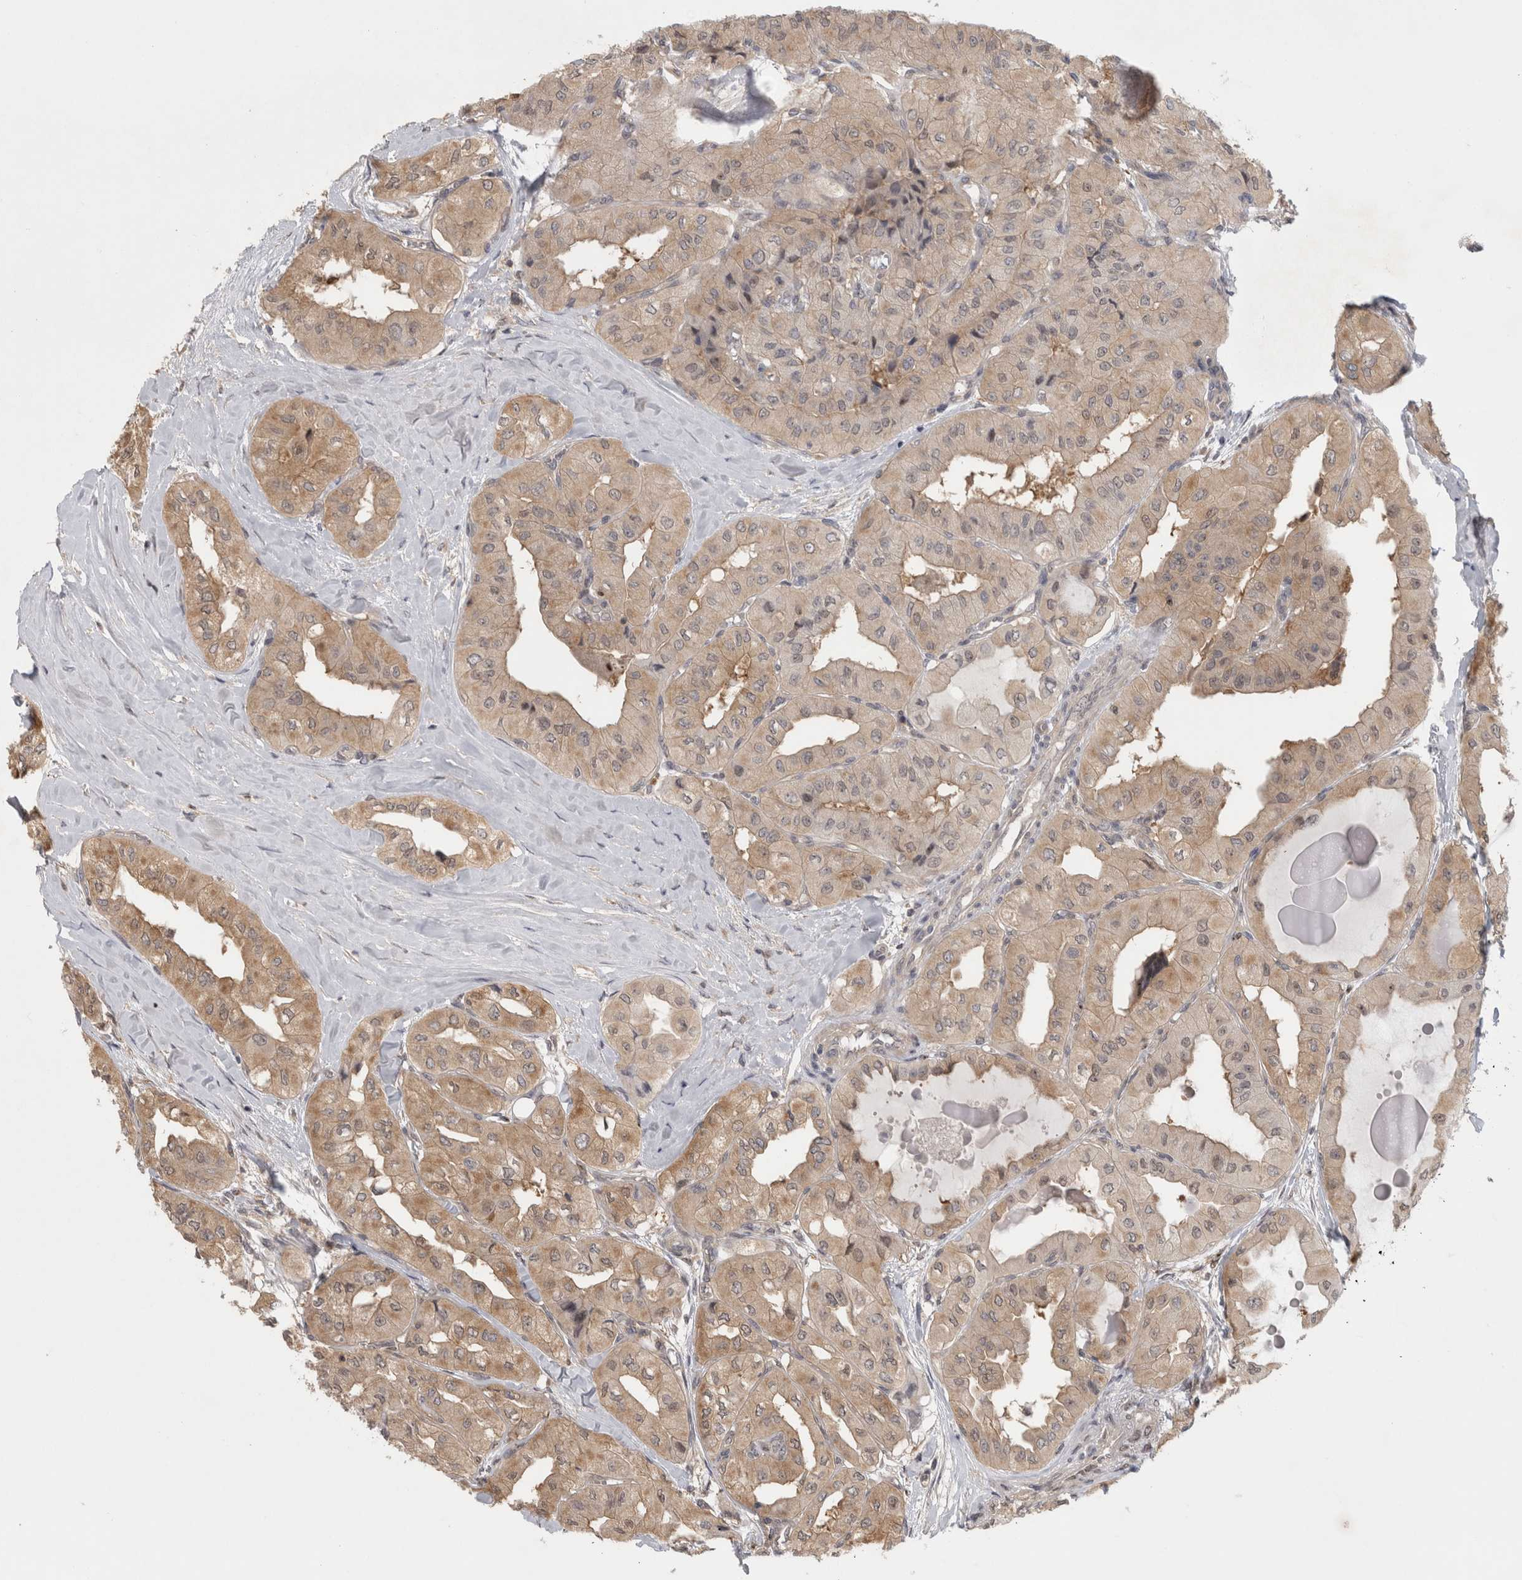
{"staining": {"intensity": "weak", "quantity": ">75%", "location": "cytoplasmic/membranous,nuclear"}, "tissue": "thyroid cancer", "cell_type": "Tumor cells", "image_type": "cancer", "snomed": [{"axis": "morphology", "description": "Papillary adenocarcinoma, NOS"}, {"axis": "topography", "description": "Thyroid gland"}], "caption": "IHC histopathology image of neoplastic tissue: human papillary adenocarcinoma (thyroid) stained using IHC shows low levels of weak protein expression localized specifically in the cytoplasmic/membranous and nuclear of tumor cells, appearing as a cytoplasmic/membranous and nuclear brown color.", "gene": "PIGP", "patient": {"sex": "female", "age": 59}}